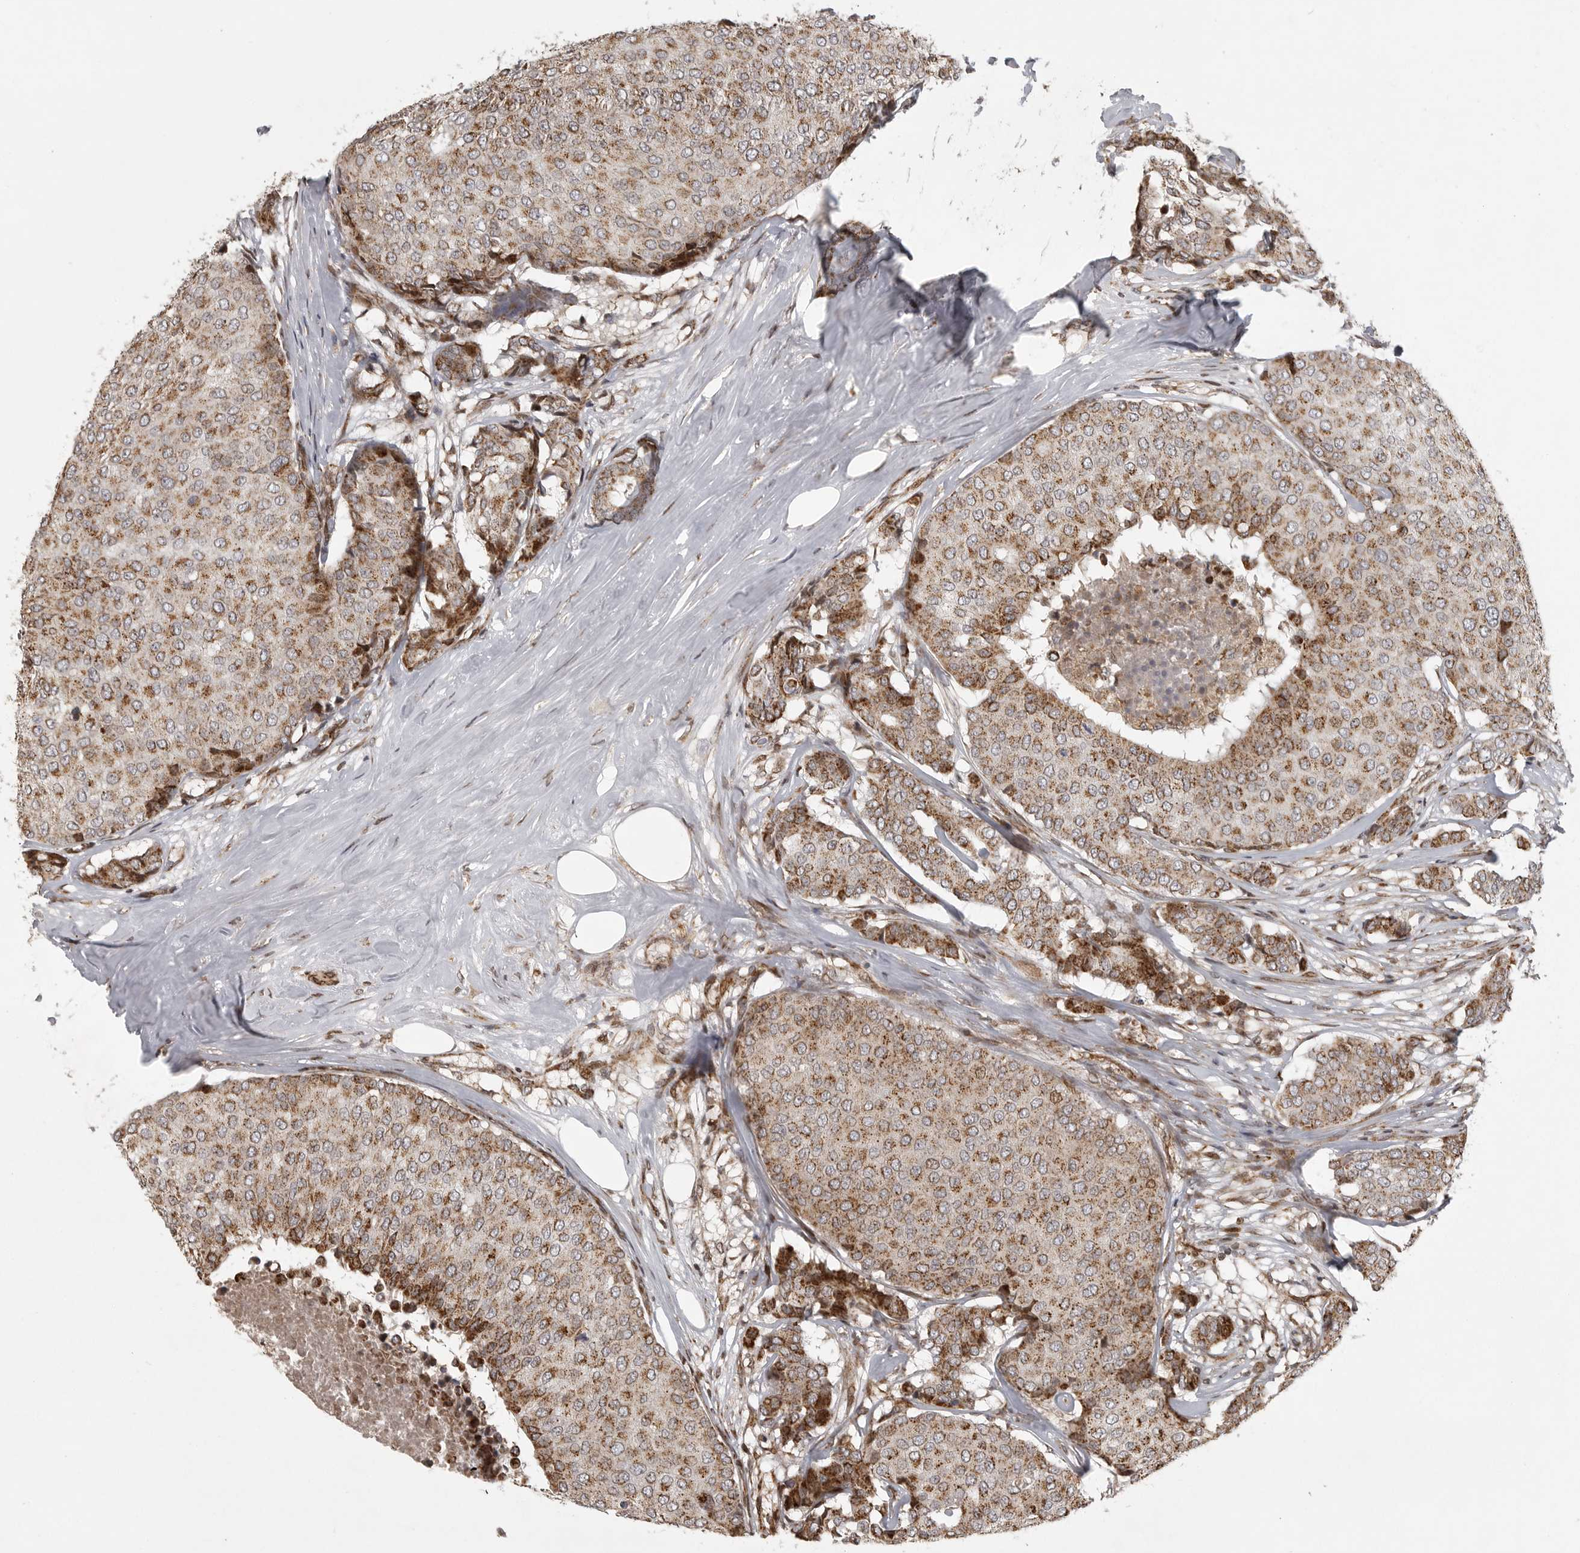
{"staining": {"intensity": "moderate", "quantity": ">75%", "location": "cytoplasmic/membranous"}, "tissue": "breast cancer", "cell_type": "Tumor cells", "image_type": "cancer", "snomed": [{"axis": "morphology", "description": "Duct carcinoma"}, {"axis": "topography", "description": "Breast"}], "caption": "Human intraductal carcinoma (breast) stained for a protein (brown) reveals moderate cytoplasmic/membranous positive positivity in approximately >75% of tumor cells.", "gene": "NARS2", "patient": {"sex": "female", "age": 75}}